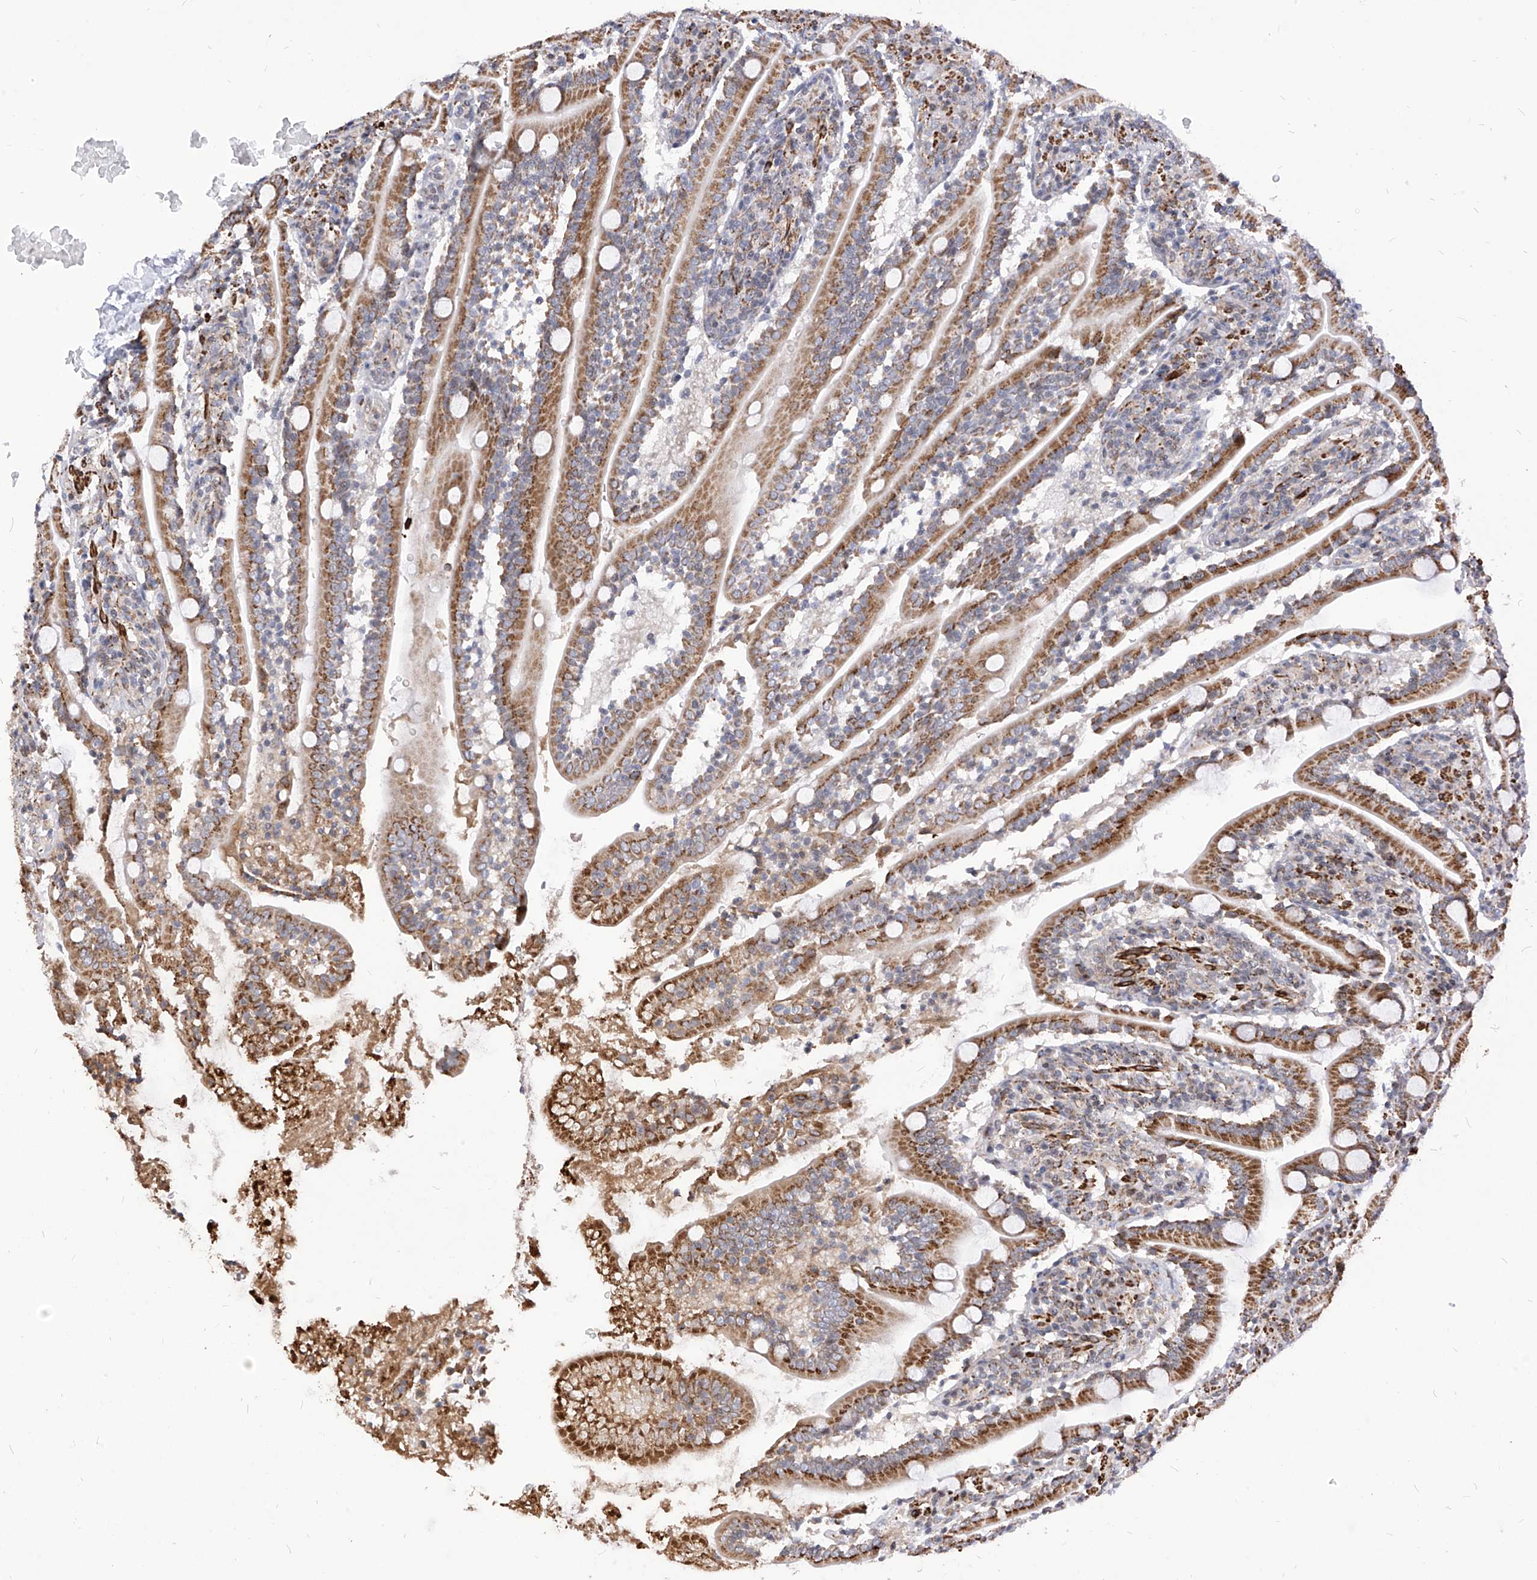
{"staining": {"intensity": "moderate", "quantity": ">75%", "location": "cytoplasmic/membranous"}, "tissue": "duodenum", "cell_type": "Glandular cells", "image_type": "normal", "snomed": [{"axis": "morphology", "description": "Normal tissue, NOS"}, {"axis": "topography", "description": "Duodenum"}], "caption": "The histopathology image demonstrates staining of benign duodenum, revealing moderate cytoplasmic/membranous protein positivity (brown color) within glandular cells. (IHC, brightfield microscopy, high magnification).", "gene": "TTLL8", "patient": {"sex": "male", "age": 35}}